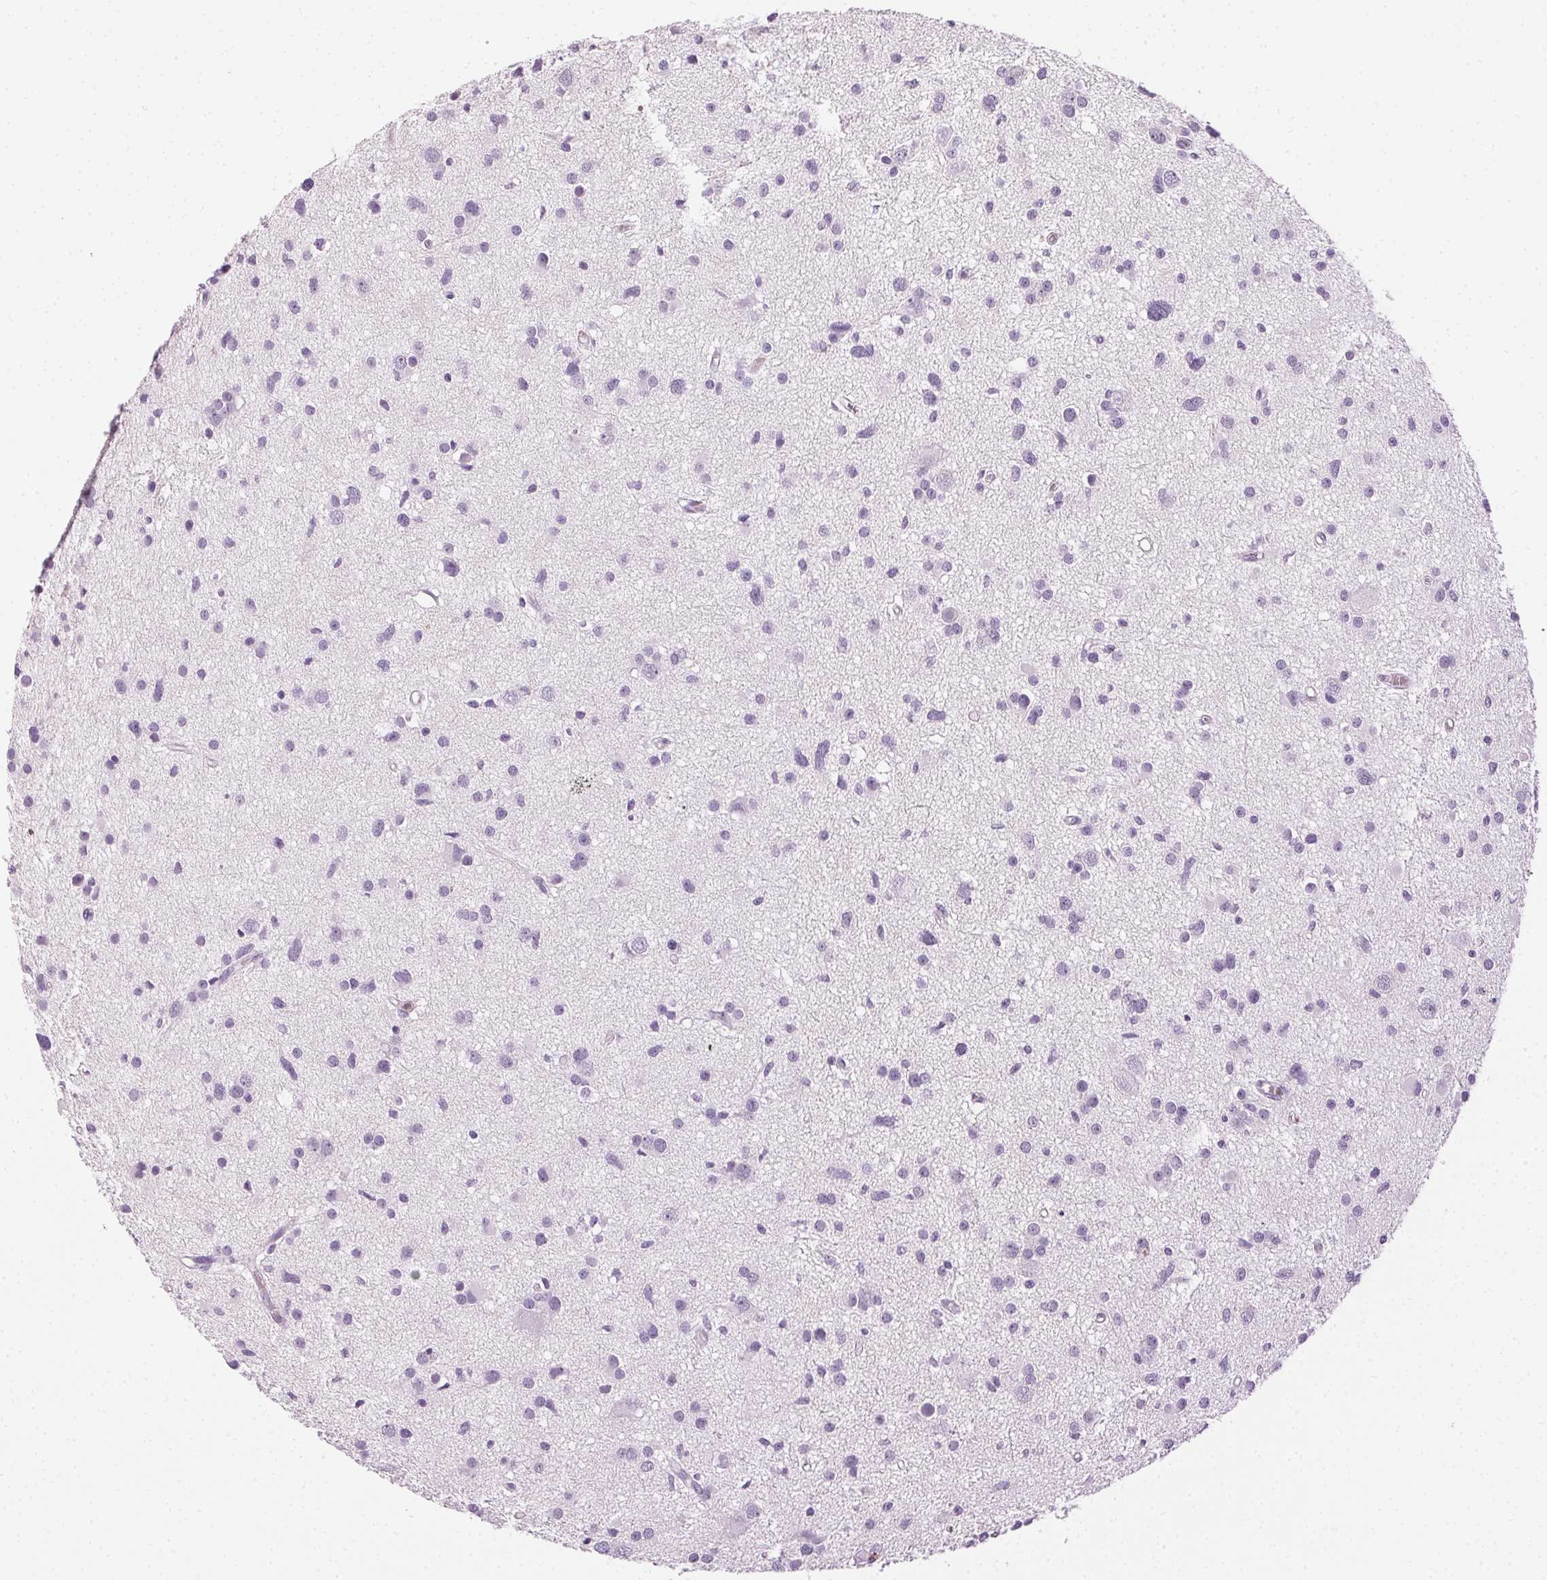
{"staining": {"intensity": "negative", "quantity": "none", "location": "none"}, "tissue": "glioma", "cell_type": "Tumor cells", "image_type": "cancer", "snomed": [{"axis": "morphology", "description": "Glioma, malignant, High grade"}, {"axis": "topography", "description": "Brain"}], "caption": "Glioma was stained to show a protein in brown. There is no significant positivity in tumor cells.", "gene": "MPO", "patient": {"sex": "male", "age": 54}}